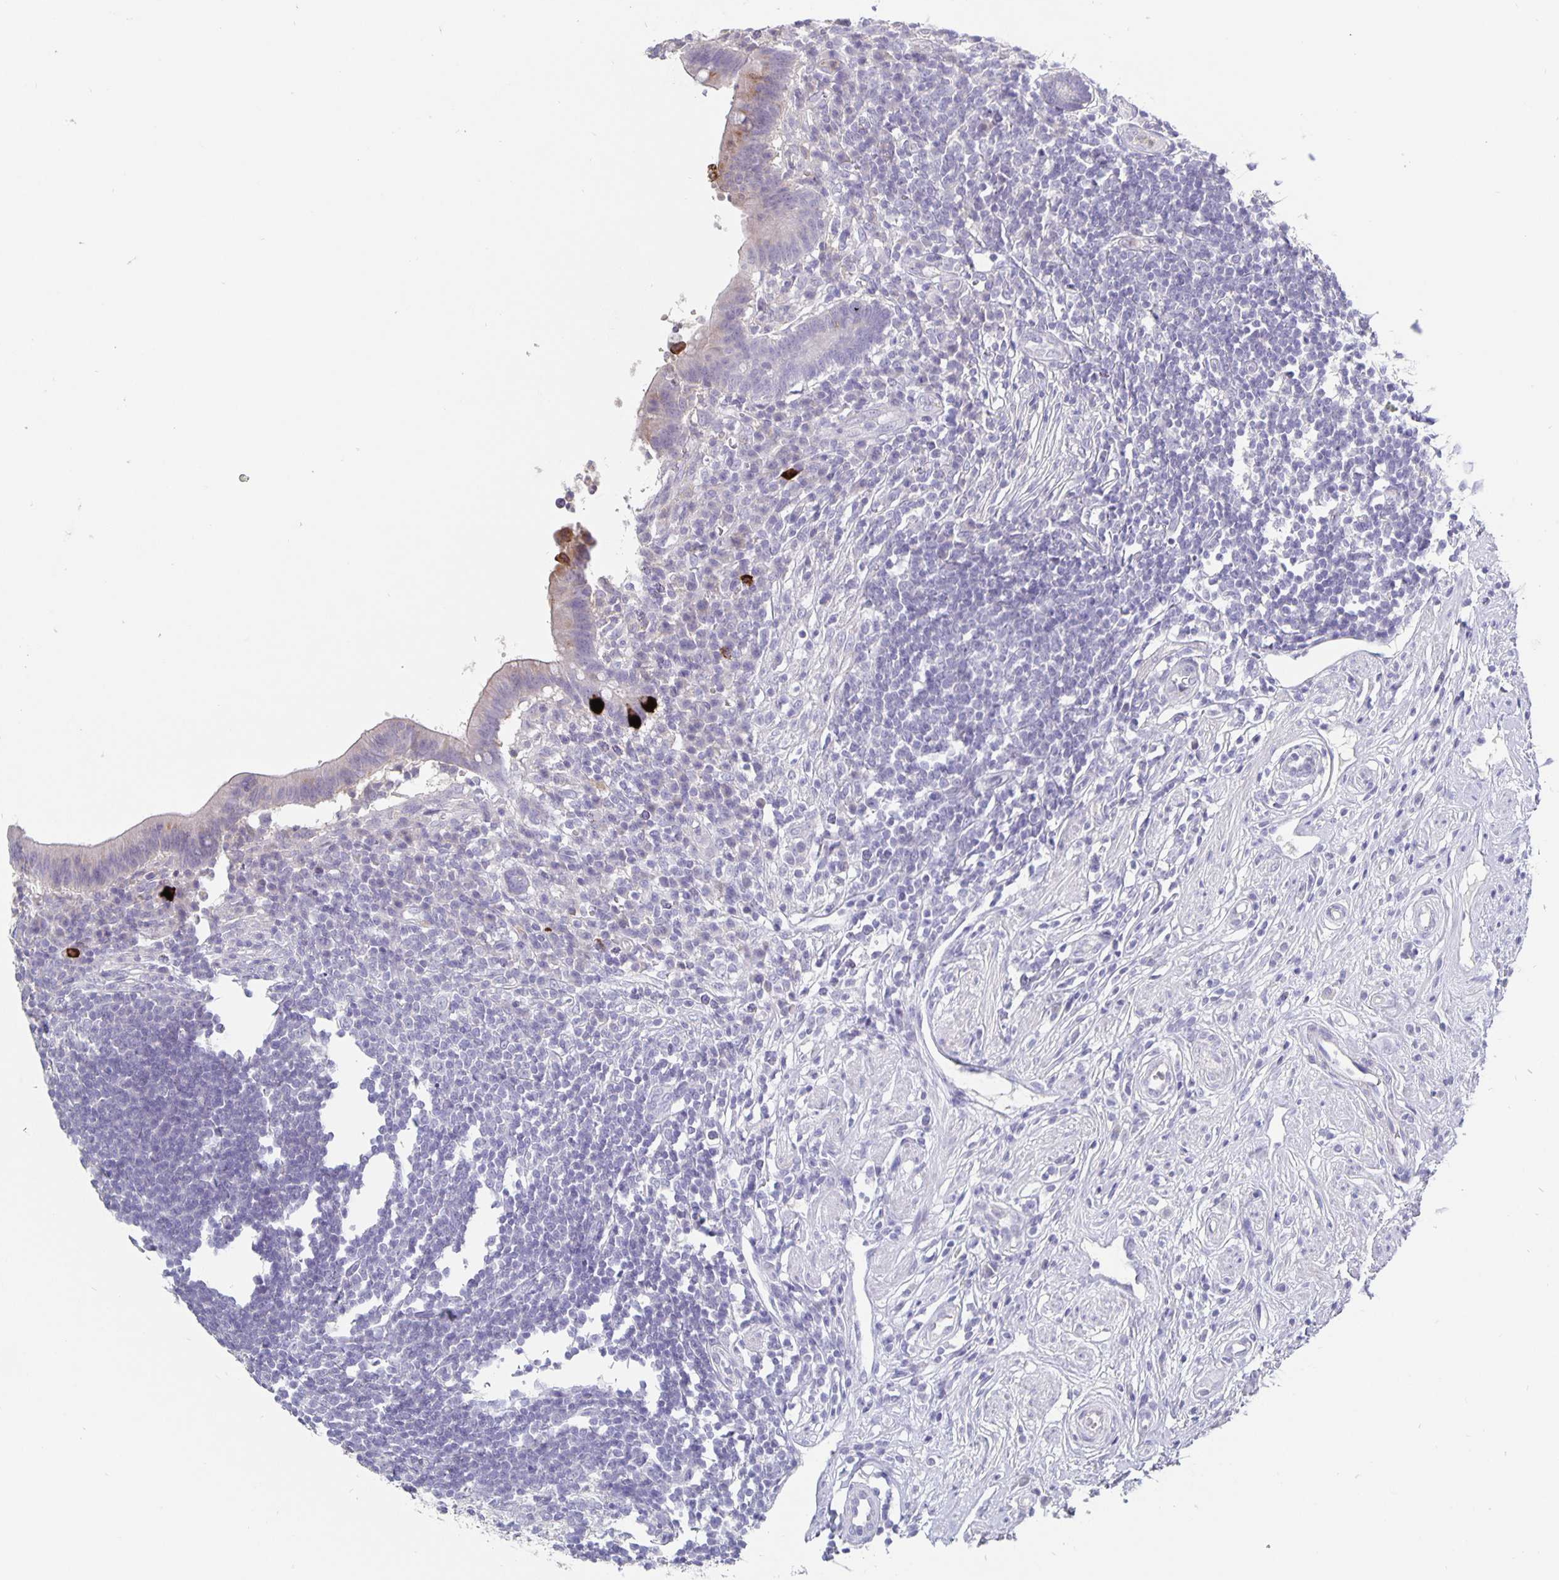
{"staining": {"intensity": "strong", "quantity": "<25%", "location": "cytoplasmic/membranous"}, "tissue": "appendix", "cell_type": "Glandular cells", "image_type": "normal", "snomed": [{"axis": "morphology", "description": "Normal tissue, NOS"}, {"axis": "topography", "description": "Appendix"}], "caption": "High-power microscopy captured an immunohistochemistry photomicrograph of normal appendix, revealing strong cytoplasmic/membranous positivity in about <25% of glandular cells.", "gene": "GDF15", "patient": {"sex": "female", "age": 56}}